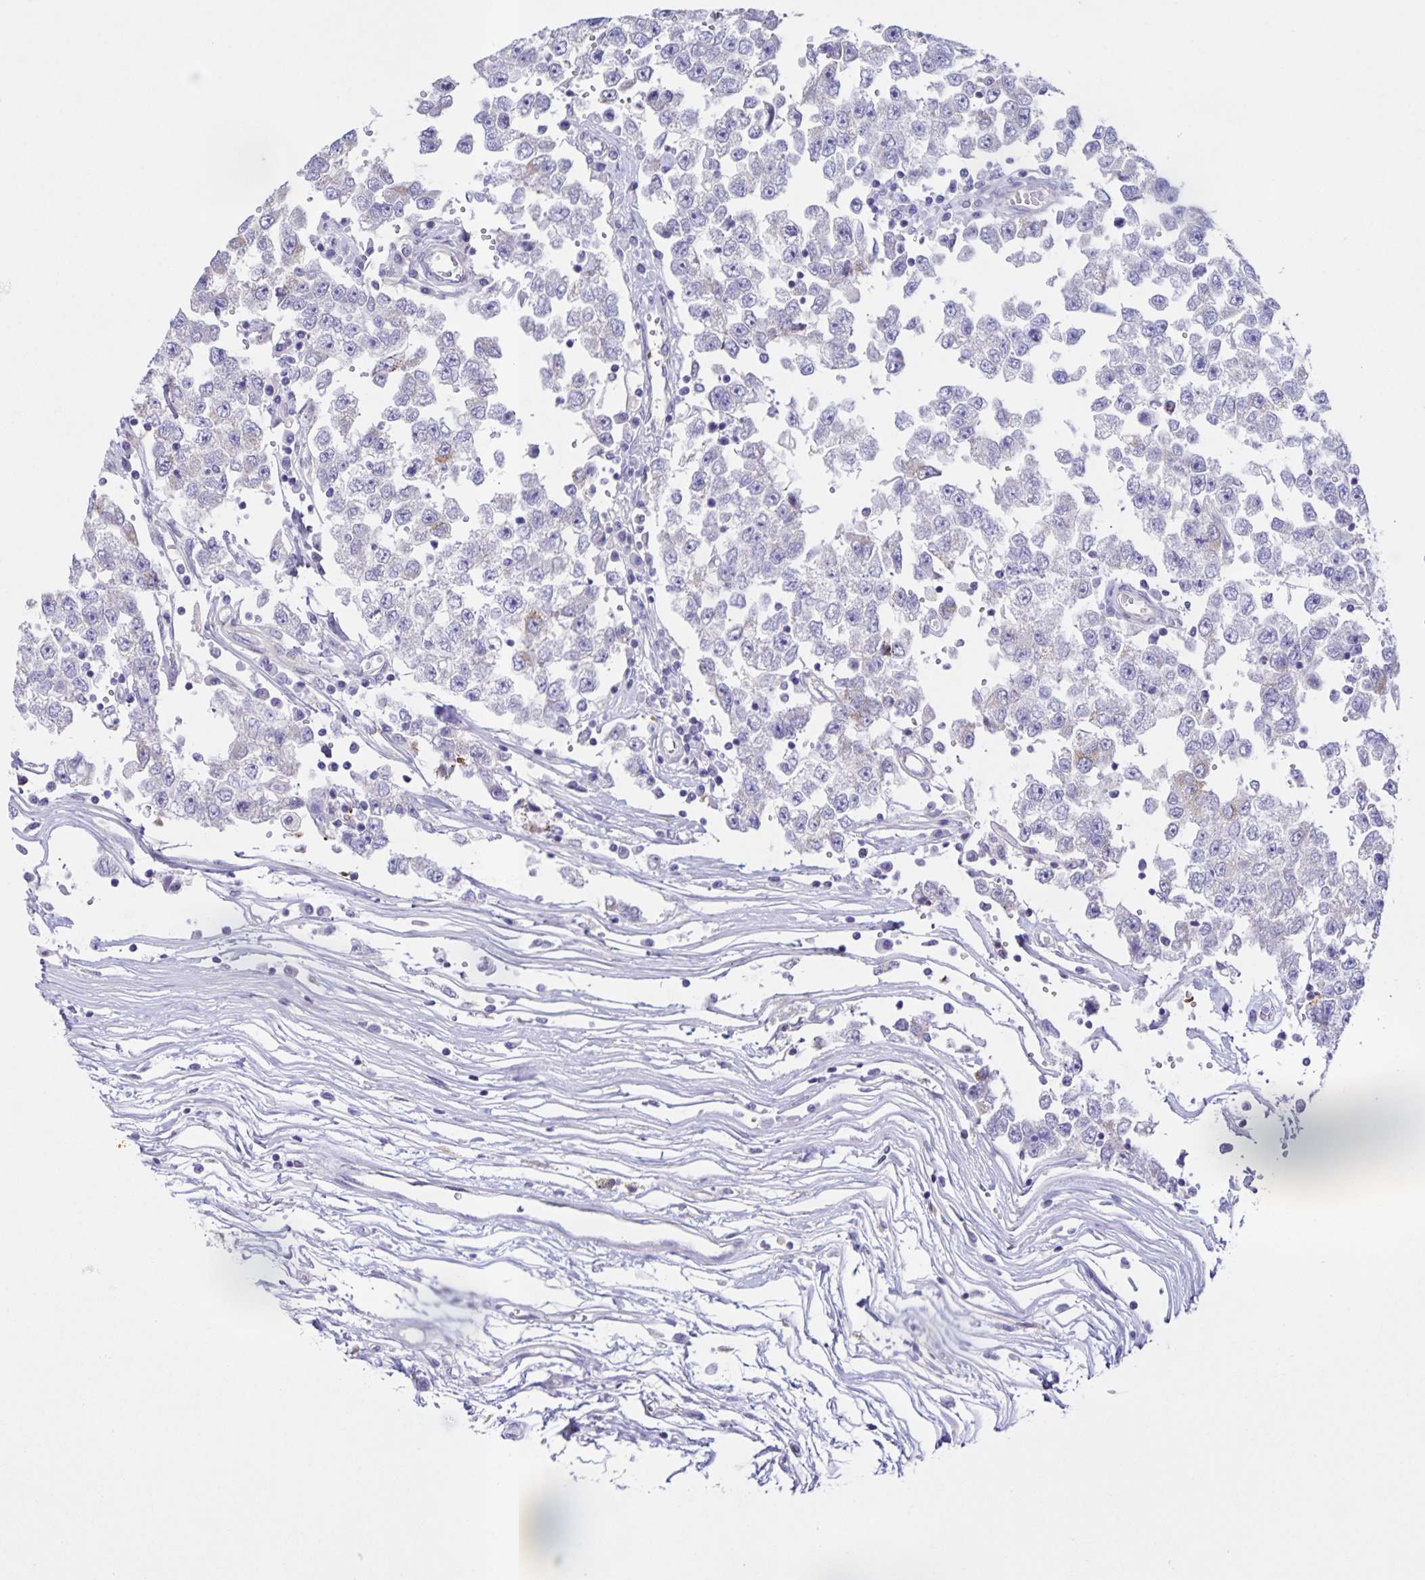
{"staining": {"intensity": "negative", "quantity": "none", "location": "none"}, "tissue": "testis cancer", "cell_type": "Tumor cells", "image_type": "cancer", "snomed": [{"axis": "morphology", "description": "Seminoma, NOS"}, {"axis": "topography", "description": "Testis"}], "caption": "Immunohistochemical staining of testis cancer (seminoma) displays no significant expression in tumor cells.", "gene": "BOLL", "patient": {"sex": "male", "age": 34}}